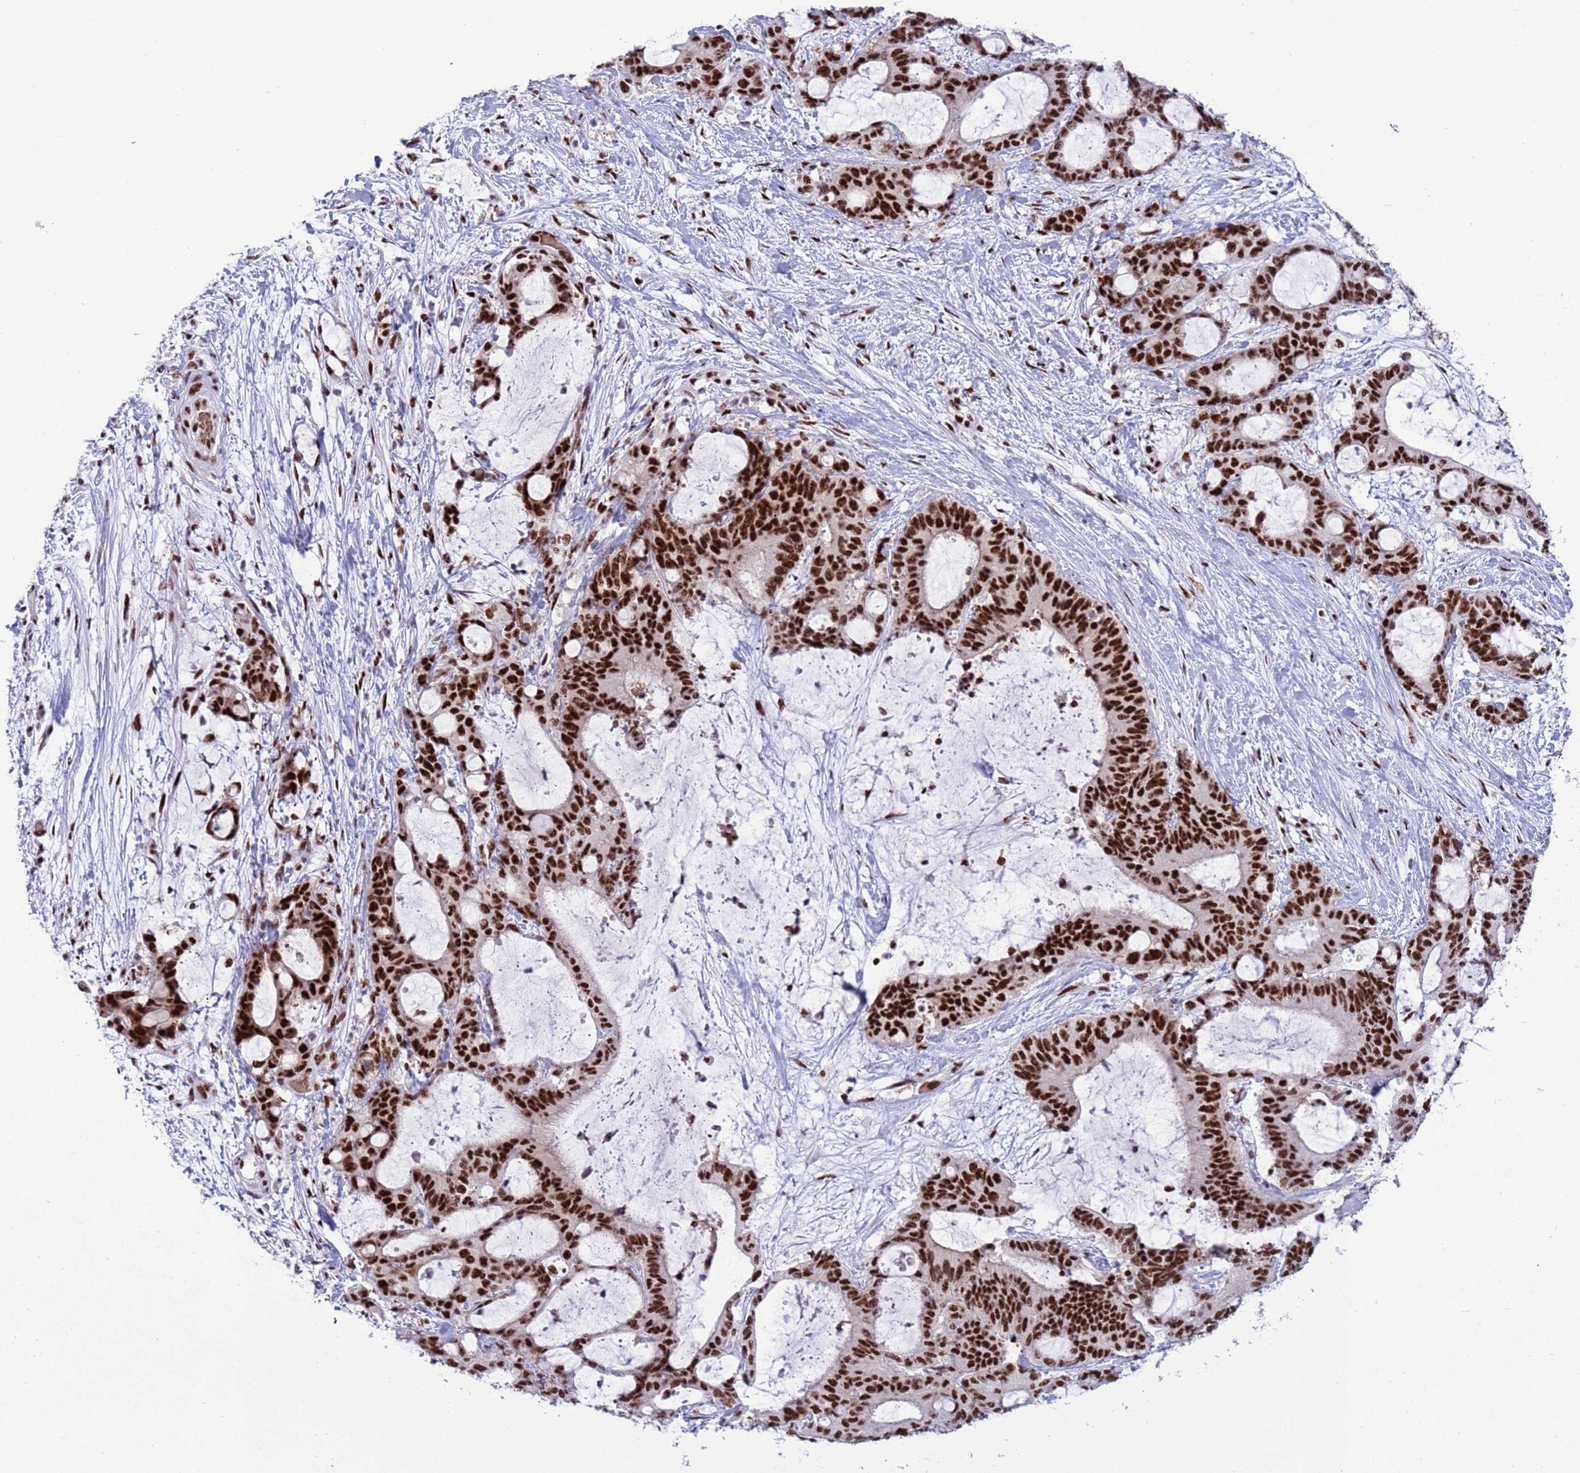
{"staining": {"intensity": "strong", "quantity": ">75%", "location": "nuclear"}, "tissue": "liver cancer", "cell_type": "Tumor cells", "image_type": "cancer", "snomed": [{"axis": "morphology", "description": "Normal tissue, NOS"}, {"axis": "morphology", "description": "Cholangiocarcinoma"}, {"axis": "topography", "description": "Liver"}, {"axis": "topography", "description": "Peripheral nerve tissue"}], "caption": "Liver cholangiocarcinoma stained for a protein (brown) exhibits strong nuclear positive expression in approximately >75% of tumor cells.", "gene": "THOC2", "patient": {"sex": "female", "age": 73}}